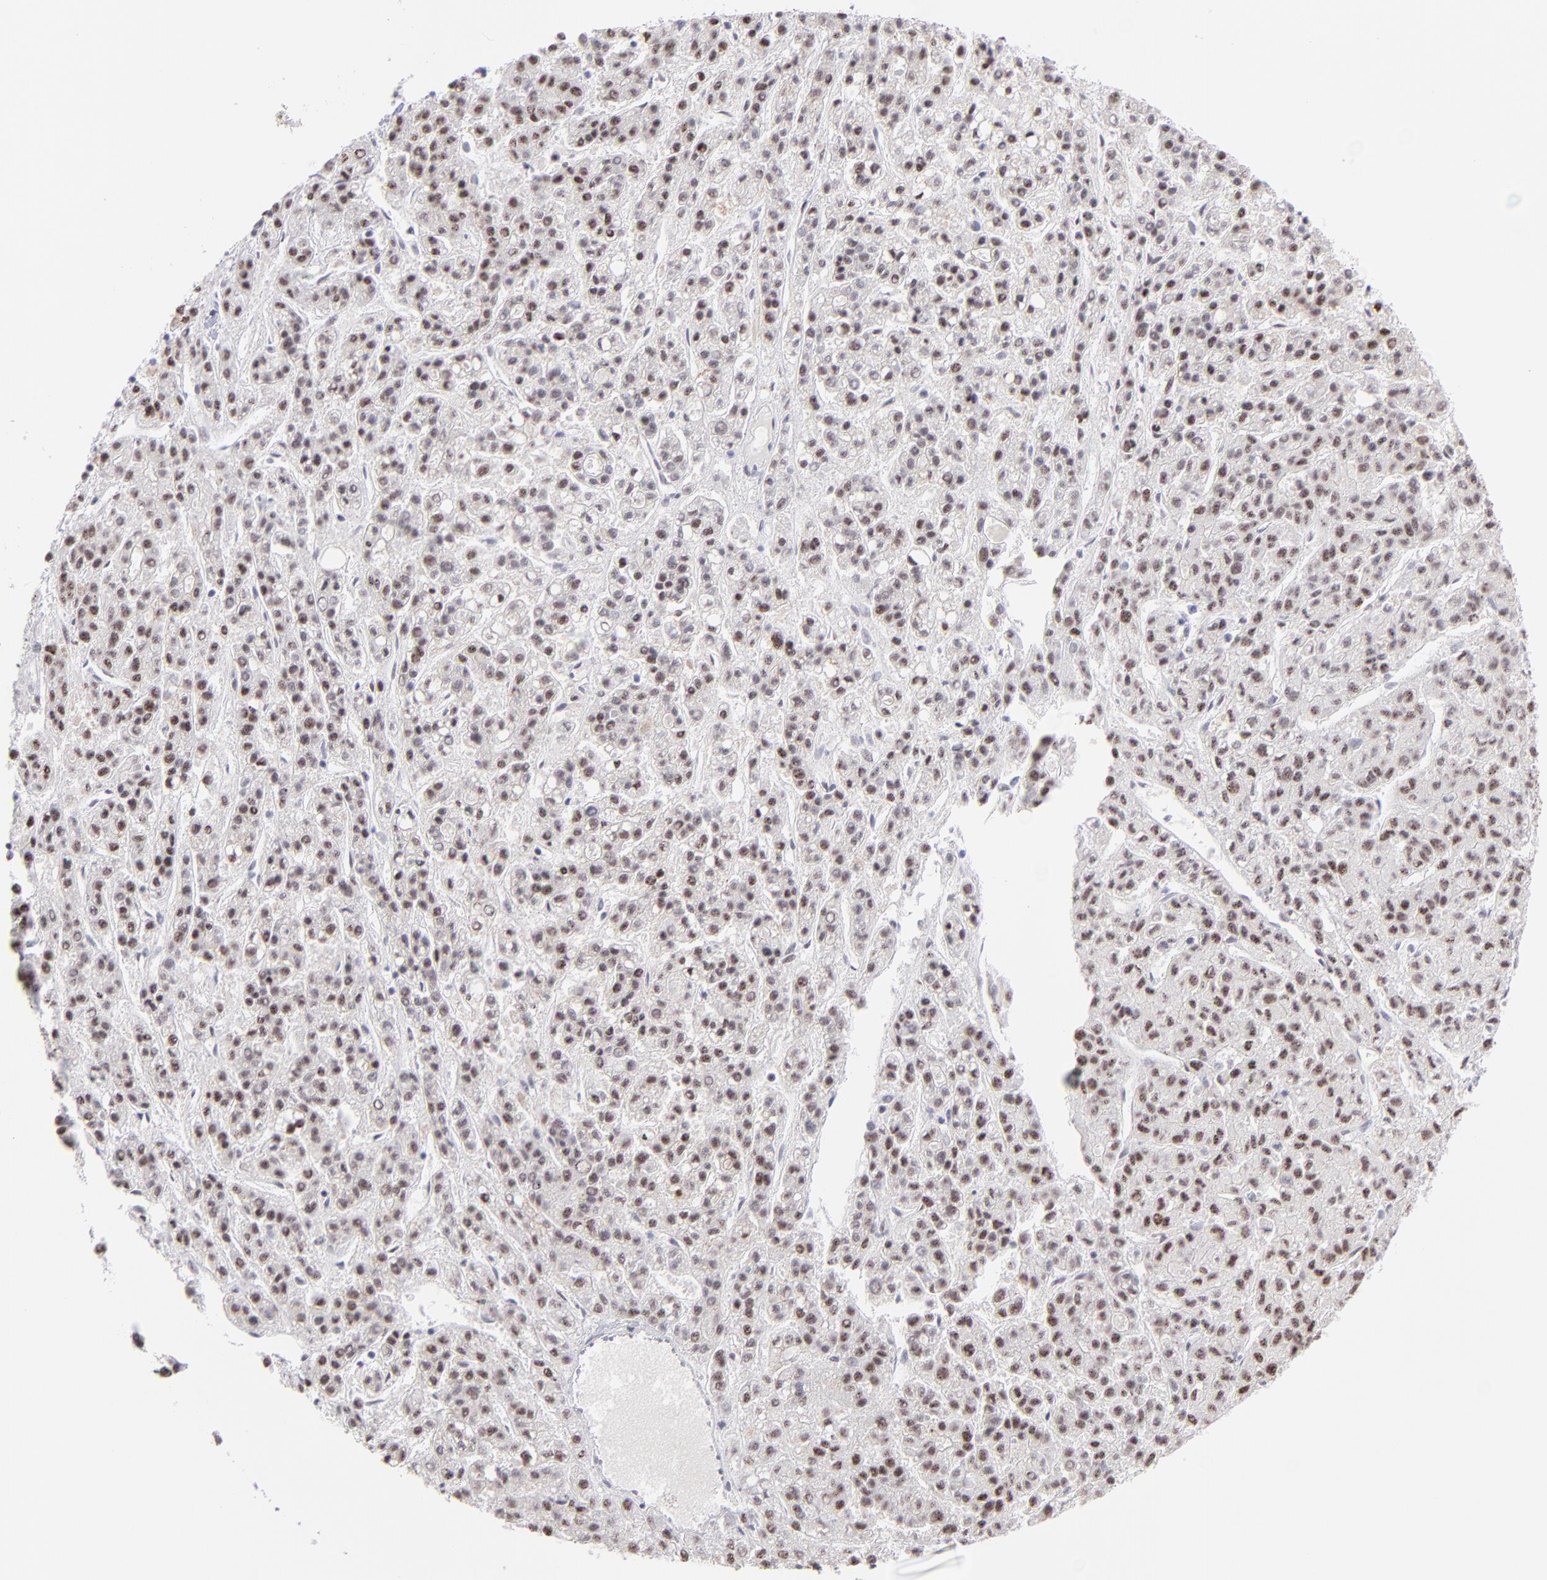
{"staining": {"intensity": "moderate", "quantity": "25%-75%", "location": "nuclear"}, "tissue": "liver cancer", "cell_type": "Tumor cells", "image_type": "cancer", "snomed": [{"axis": "morphology", "description": "Carcinoma, Hepatocellular, NOS"}, {"axis": "topography", "description": "Liver"}], "caption": "Human liver cancer (hepatocellular carcinoma) stained for a protein (brown) demonstrates moderate nuclear positive positivity in approximately 25%-75% of tumor cells.", "gene": "CDC25C", "patient": {"sex": "male", "age": 70}}